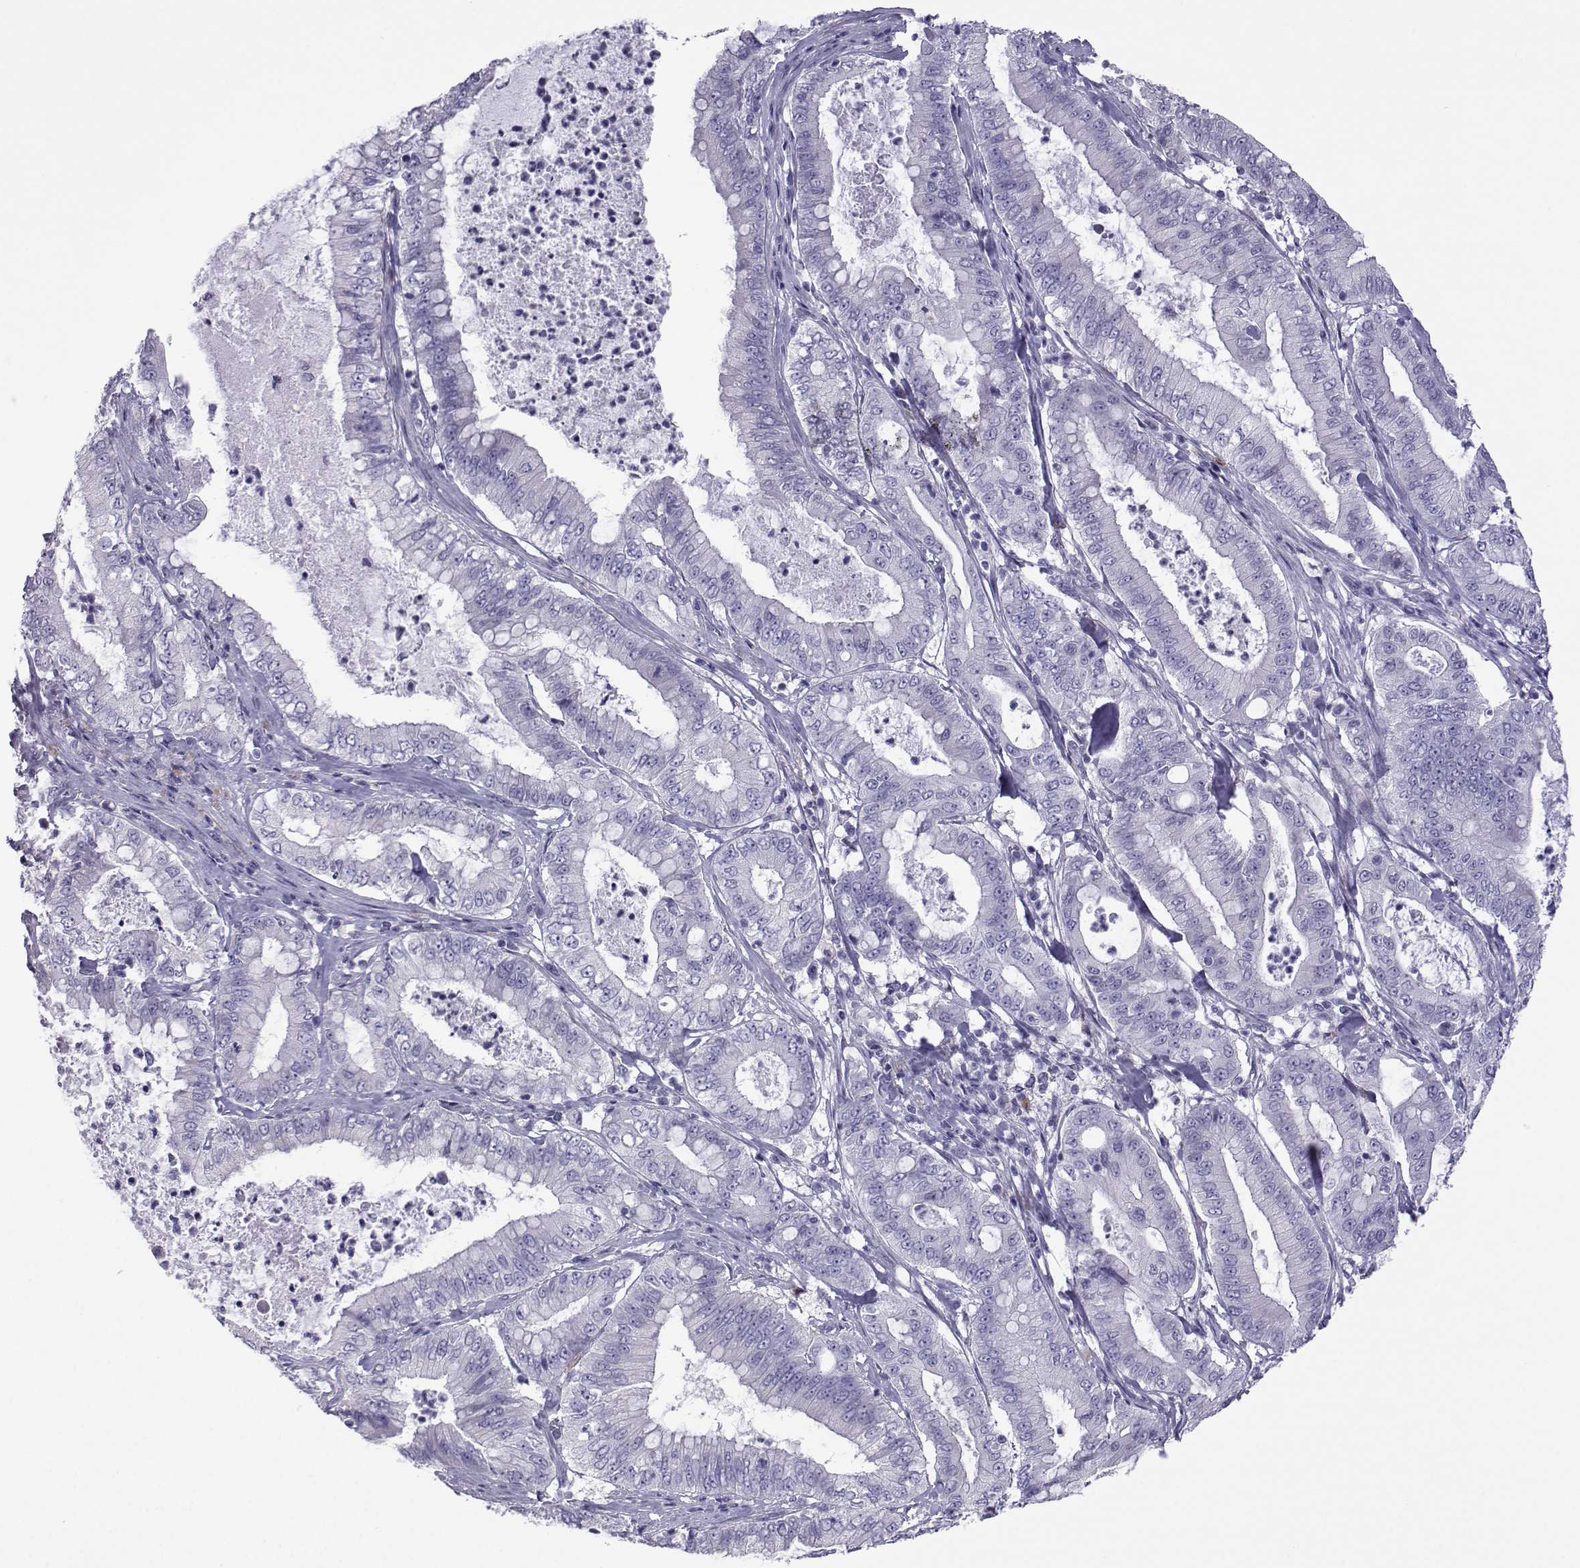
{"staining": {"intensity": "negative", "quantity": "none", "location": "none"}, "tissue": "pancreatic cancer", "cell_type": "Tumor cells", "image_type": "cancer", "snomed": [{"axis": "morphology", "description": "Adenocarcinoma, NOS"}, {"axis": "topography", "description": "Pancreas"}], "caption": "DAB immunohistochemical staining of human pancreatic cancer demonstrates no significant expression in tumor cells.", "gene": "CFAP70", "patient": {"sex": "male", "age": 71}}